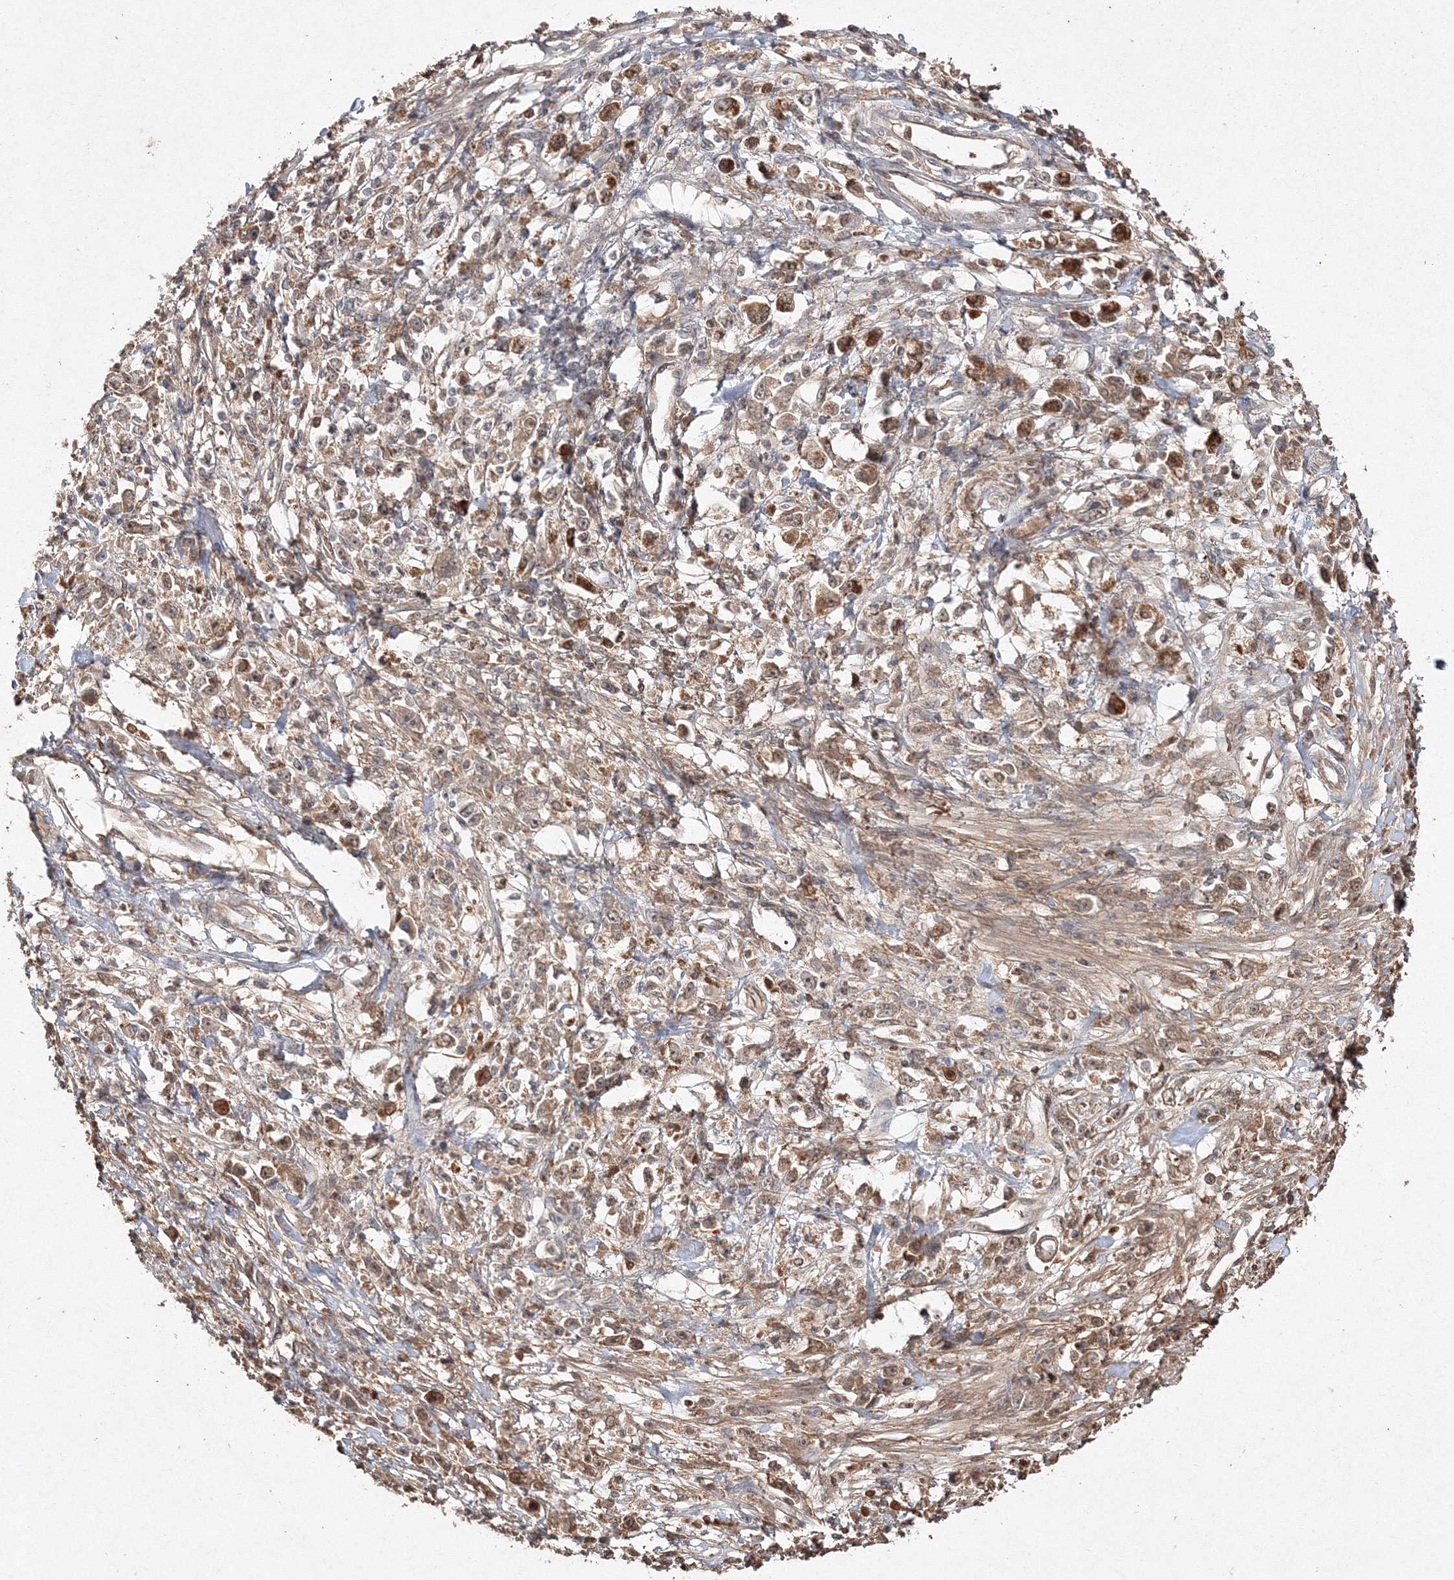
{"staining": {"intensity": "moderate", "quantity": "25%-75%", "location": "cytoplasmic/membranous,nuclear"}, "tissue": "stomach cancer", "cell_type": "Tumor cells", "image_type": "cancer", "snomed": [{"axis": "morphology", "description": "Adenocarcinoma, NOS"}, {"axis": "topography", "description": "Stomach"}], "caption": "A medium amount of moderate cytoplasmic/membranous and nuclear expression is seen in about 25%-75% of tumor cells in adenocarcinoma (stomach) tissue.", "gene": "S100A11", "patient": {"sex": "female", "age": 59}}